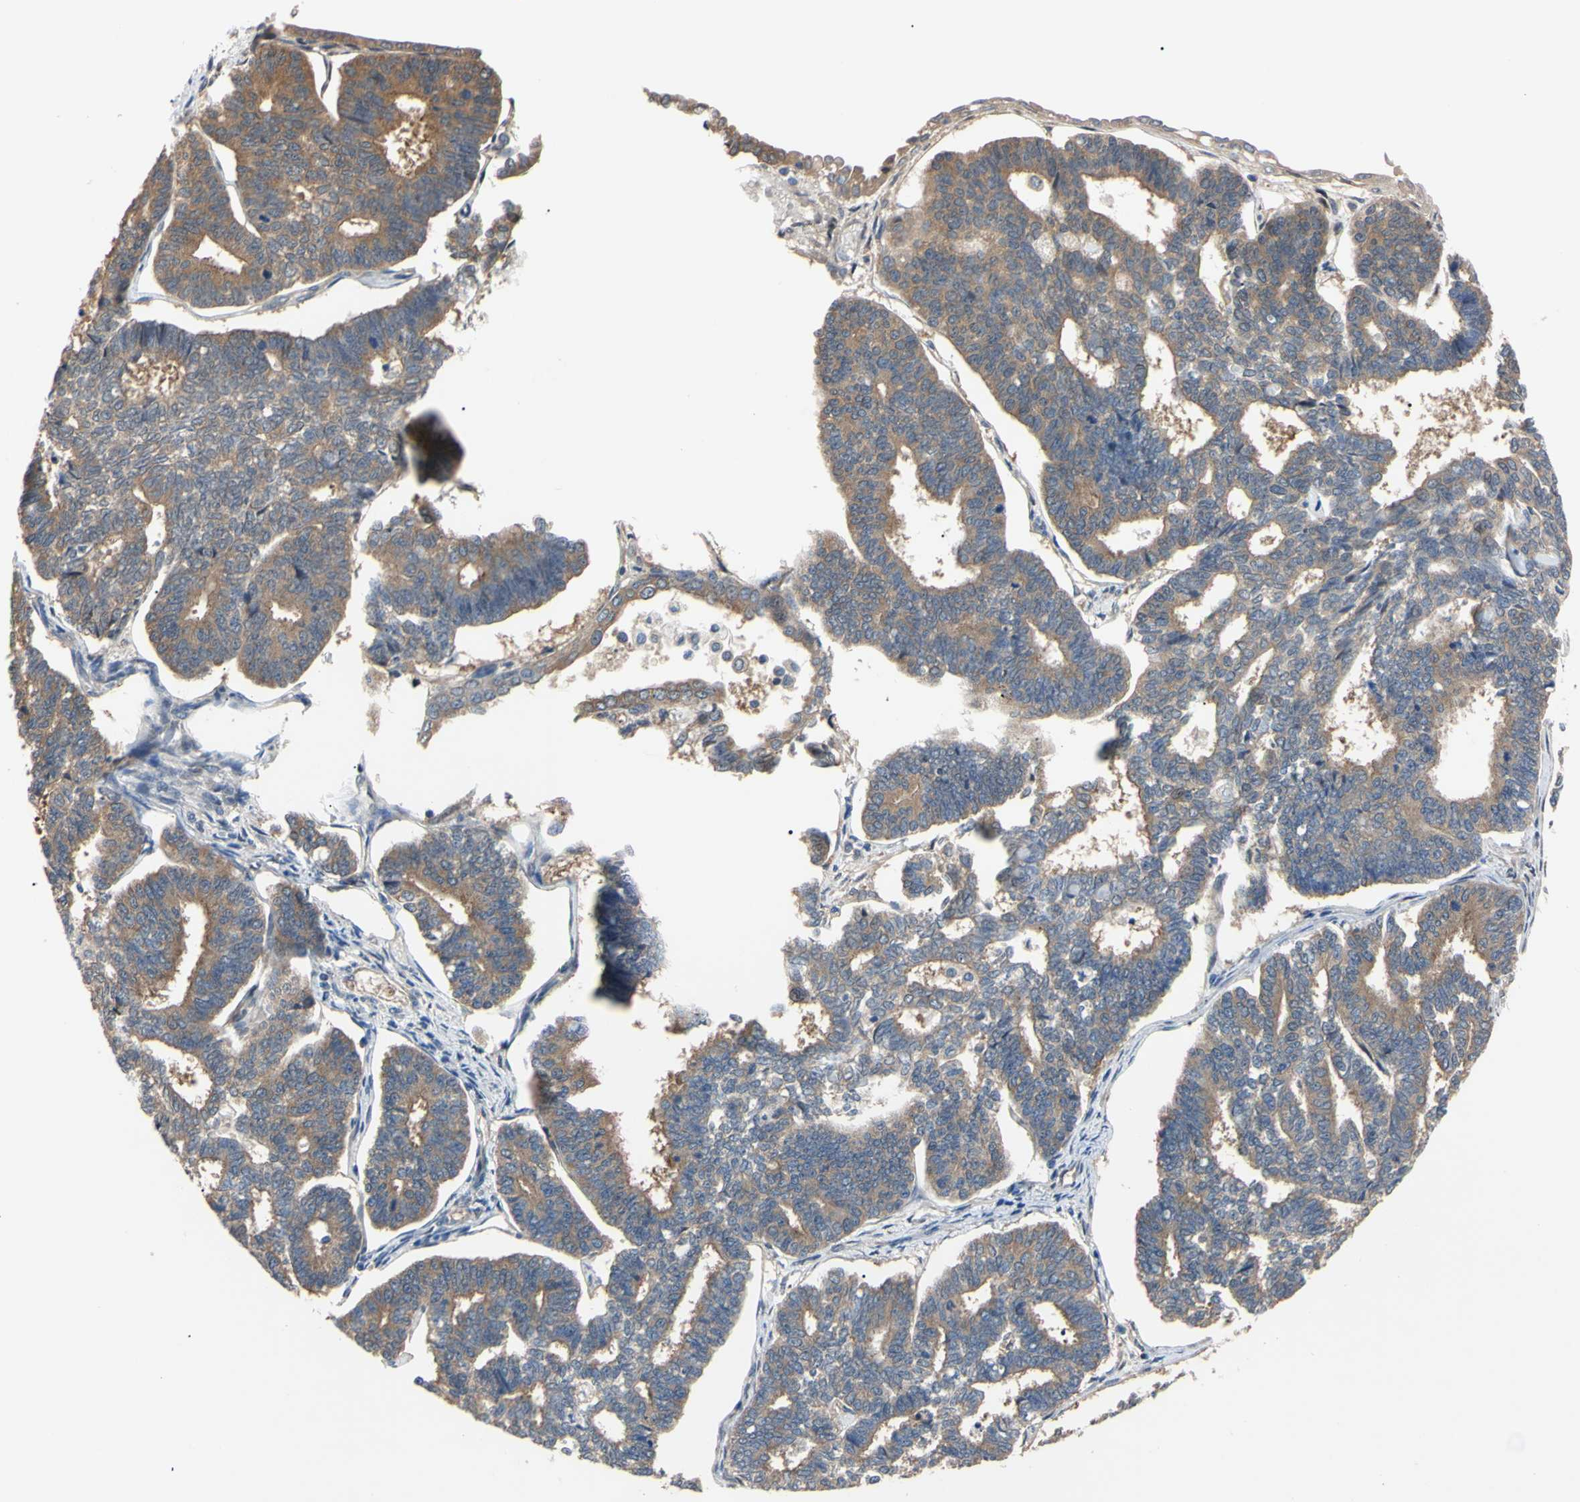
{"staining": {"intensity": "weak", "quantity": ">75%", "location": "cytoplasmic/membranous"}, "tissue": "endometrial cancer", "cell_type": "Tumor cells", "image_type": "cancer", "snomed": [{"axis": "morphology", "description": "Adenocarcinoma, NOS"}, {"axis": "topography", "description": "Endometrium"}], "caption": "Immunohistochemistry (IHC) photomicrograph of neoplastic tissue: endometrial cancer (adenocarcinoma) stained using IHC exhibits low levels of weak protein expression localized specifically in the cytoplasmic/membranous of tumor cells, appearing as a cytoplasmic/membranous brown color.", "gene": "RARS1", "patient": {"sex": "female", "age": 70}}